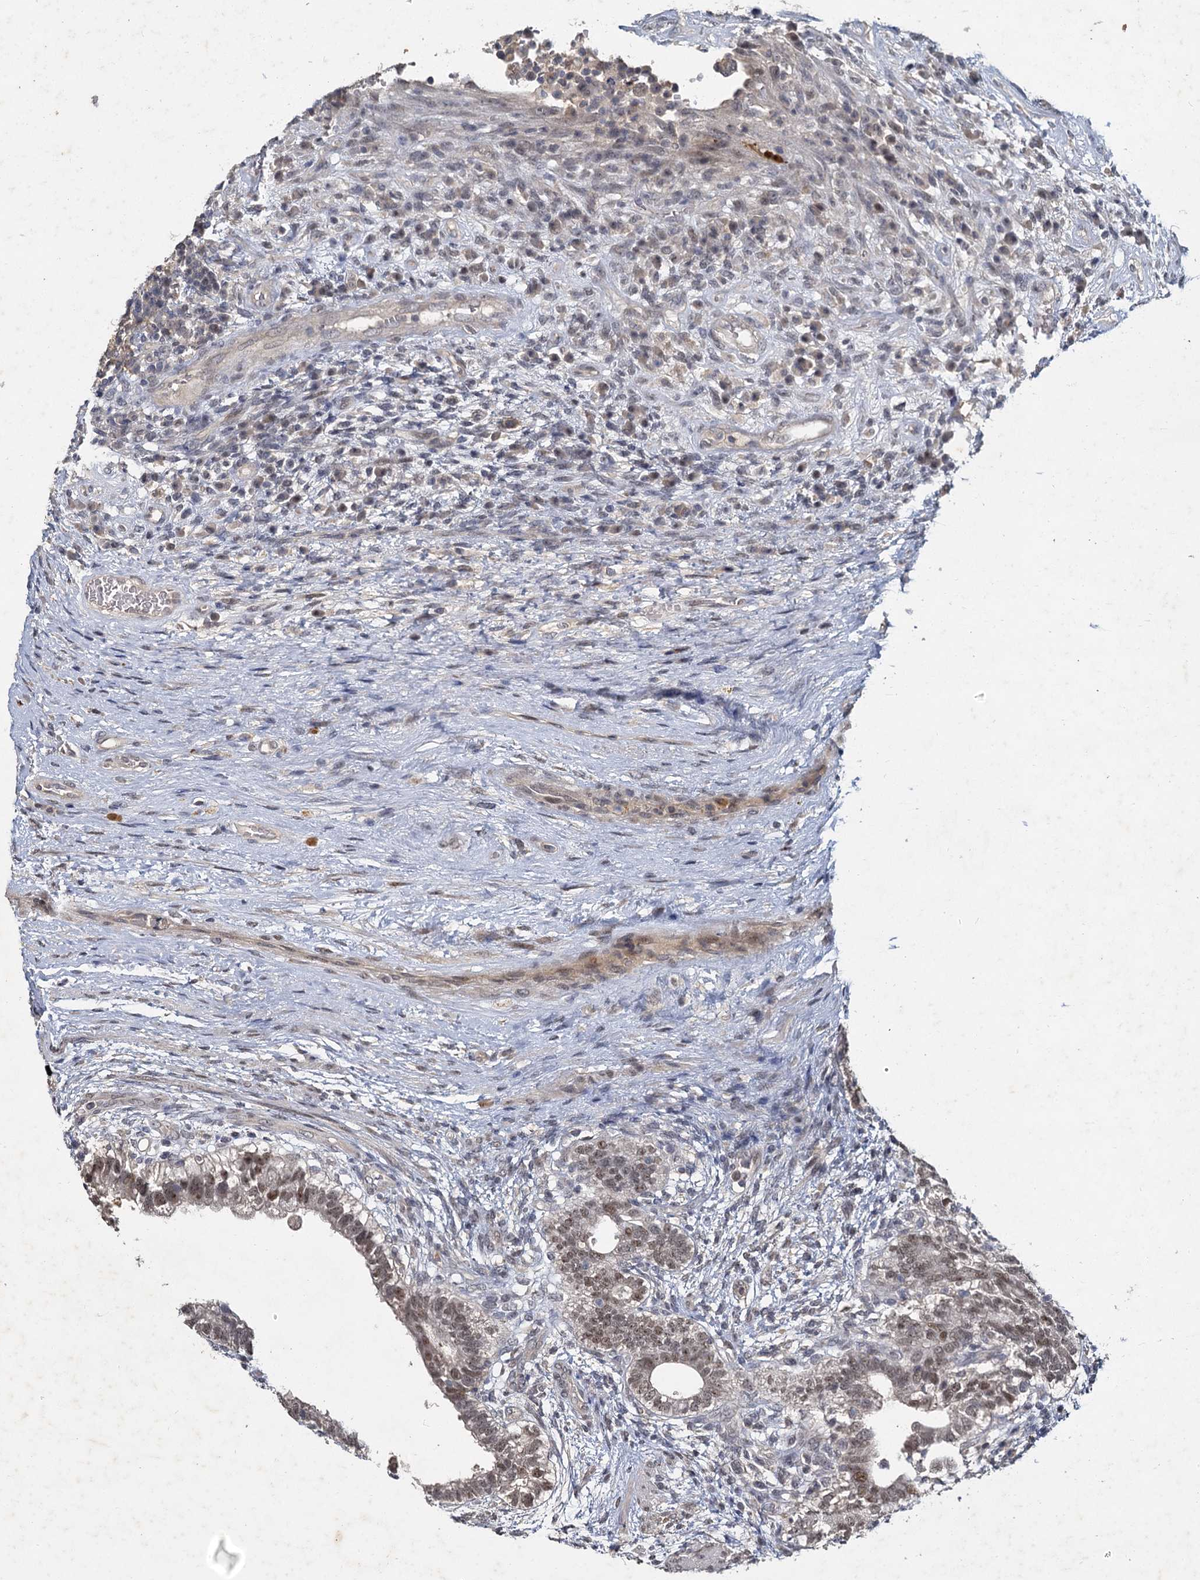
{"staining": {"intensity": "weak", "quantity": "25%-75%", "location": "nuclear"}, "tissue": "testis cancer", "cell_type": "Tumor cells", "image_type": "cancer", "snomed": [{"axis": "morphology", "description": "Carcinoma, Embryonal, NOS"}, {"axis": "topography", "description": "Testis"}], "caption": "A high-resolution photomicrograph shows IHC staining of embryonal carcinoma (testis), which shows weak nuclear staining in about 25%-75% of tumor cells.", "gene": "MUCL1", "patient": {"sex": "male", "age": 26}}